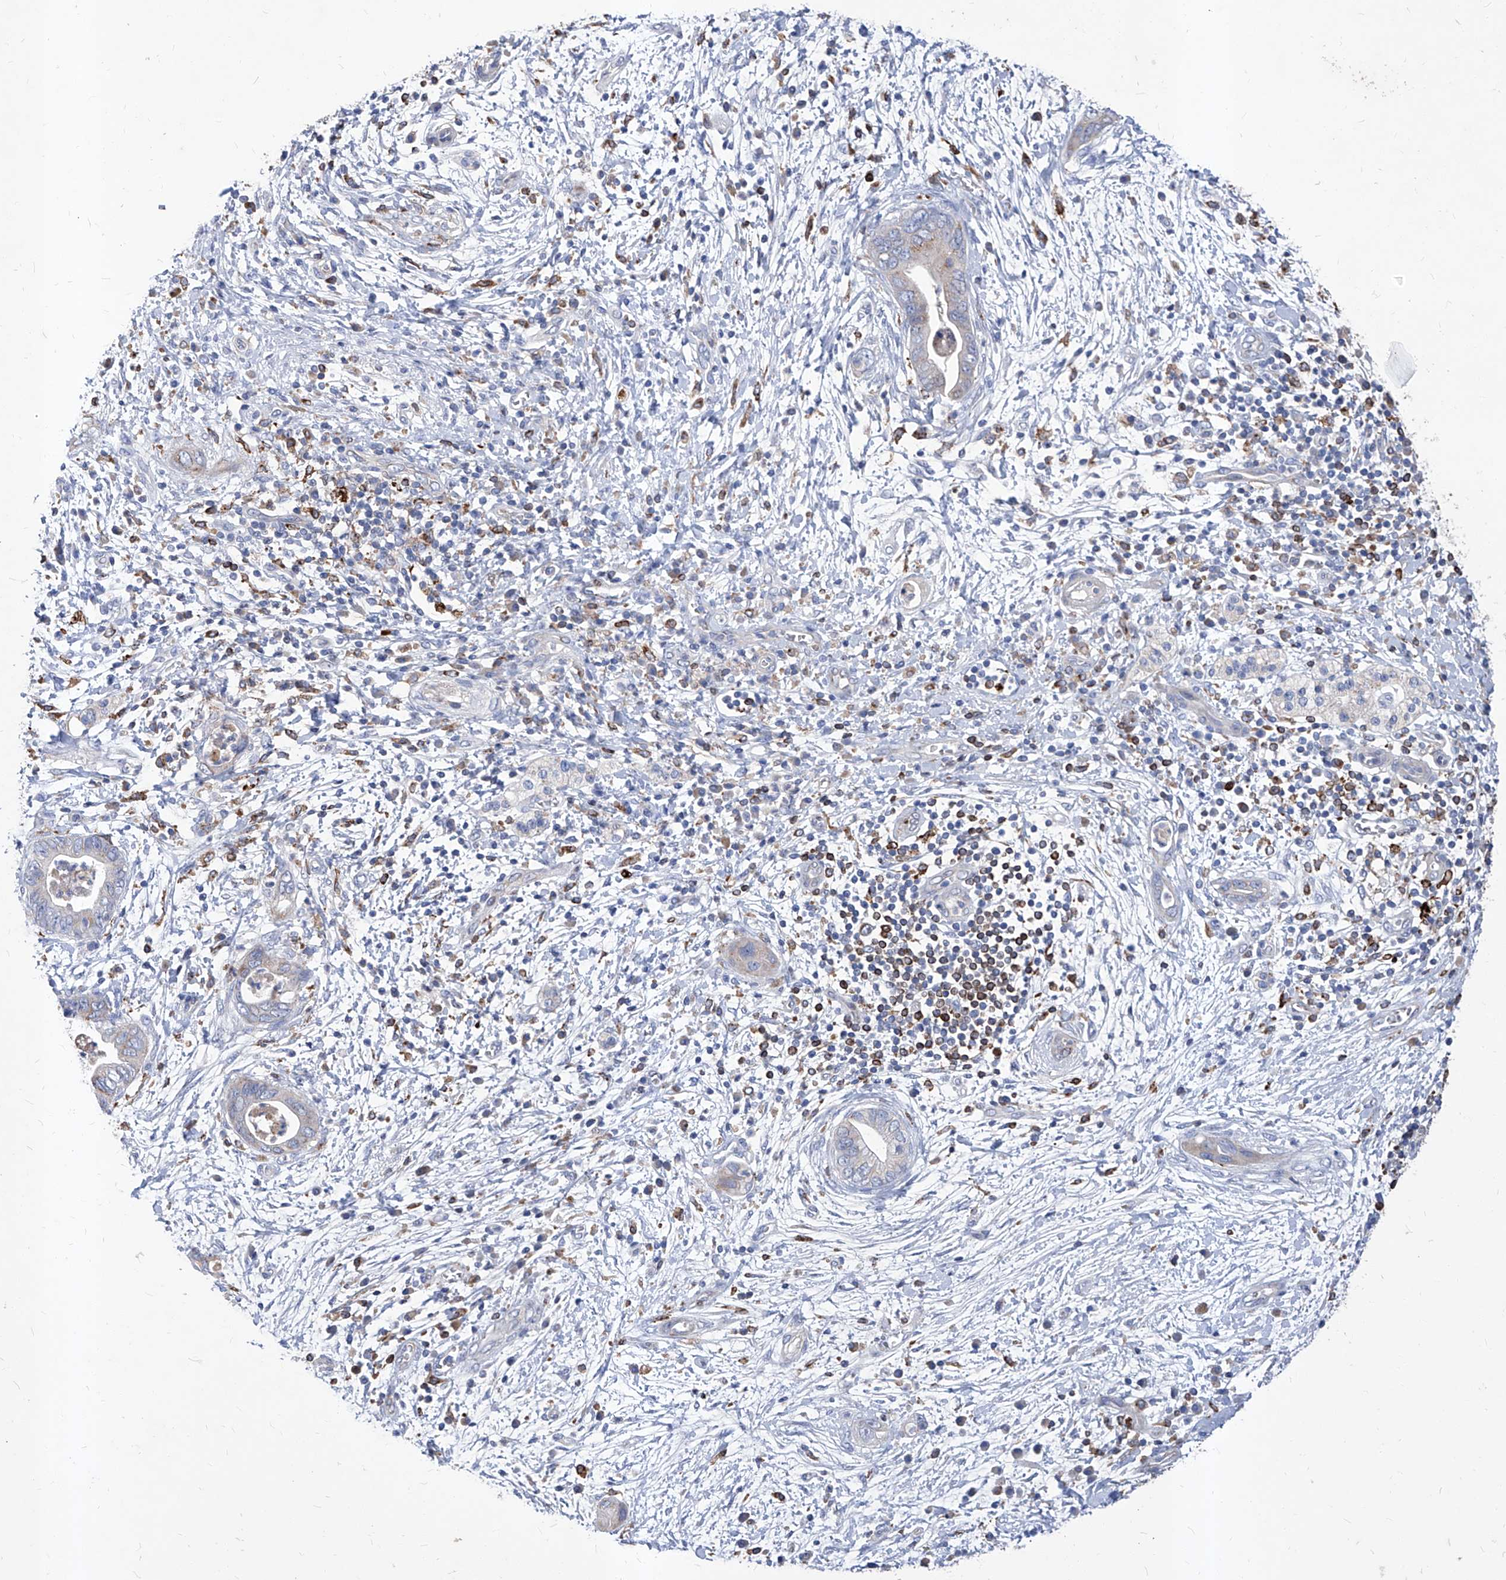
{"staining": {"intensity": "weak", "quantity": "<25%", "location": "cytoplasmic/membranous"}, "tissue": "pancreatic cancer", "cell_type": "Tumor cells", "image_type": "cancer", "snomed": [{"axis": "morphology", "description": "Adenocarcinoma, NOS"}, {"axis": "topography", "description": "Pancreas"}], "caption": "This is an immunohistochemistry image of pancreatic adenocarcinoma. There is no positivity in tumor cells.", "gene": "UBOX5", "patient": {"sex": "male", "age": 75}}